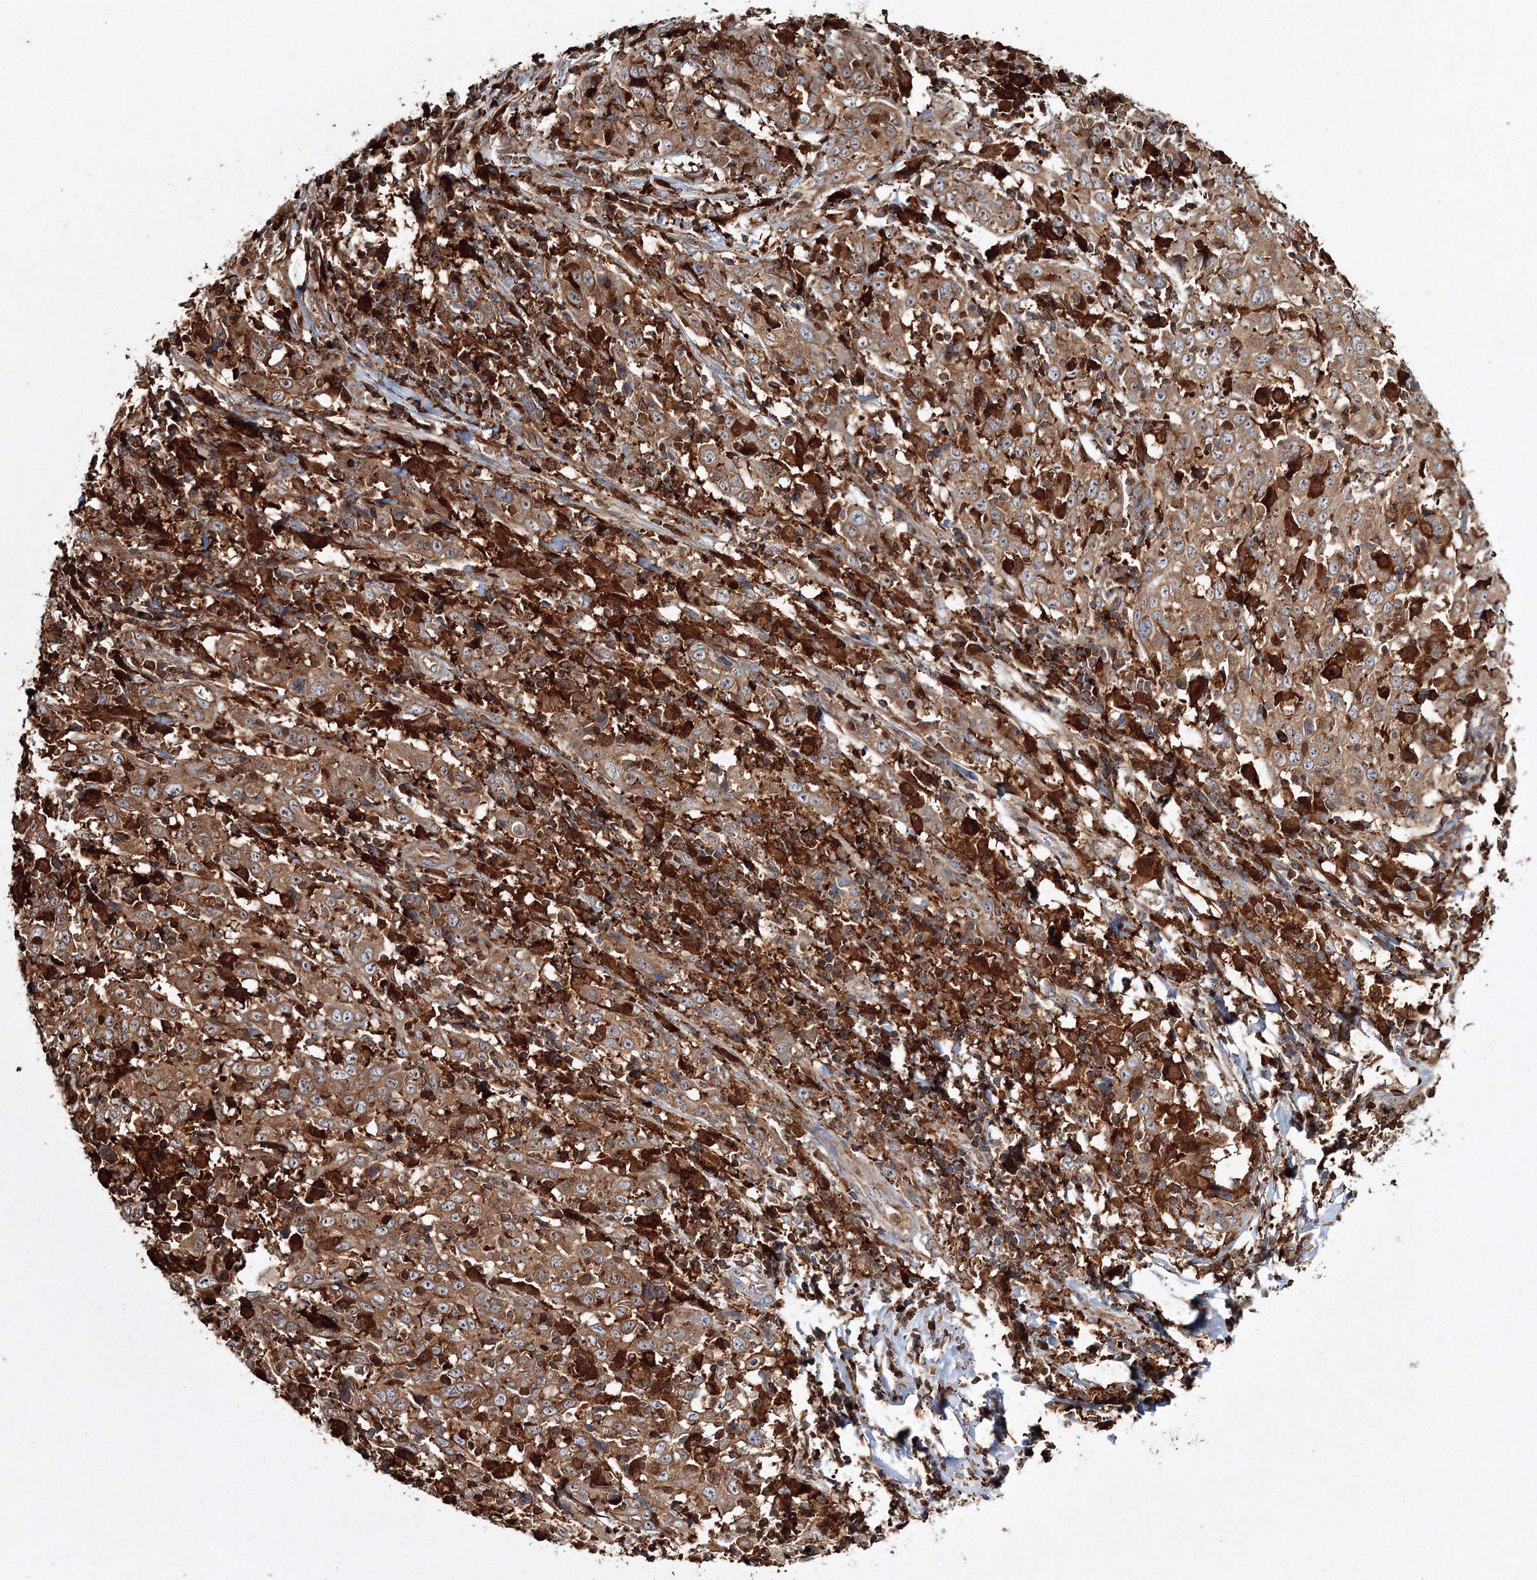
{"staining": {"intensity": "moderate", "quantity": ">75%", "location": "cytoplasmic/membranous"}, "tissue": "cervical cancer", "cell_type": "Tumor cells", "image_type": "cancer", "snomed": [{"axis": "morphology", "description": "Squamous cell carcinoma, NOS"}, {"axis": "topography", "description": "Cervix"}], "caption": "IHC photomicrograph of human cervical cancer stained for a protein (brown), which exhibits medium levels of moderate cytoplasmic/membranous staining in about >75% of tumor cells.", "gene": "ARCN1", "patient": {"sex": "female", "age": 46}}